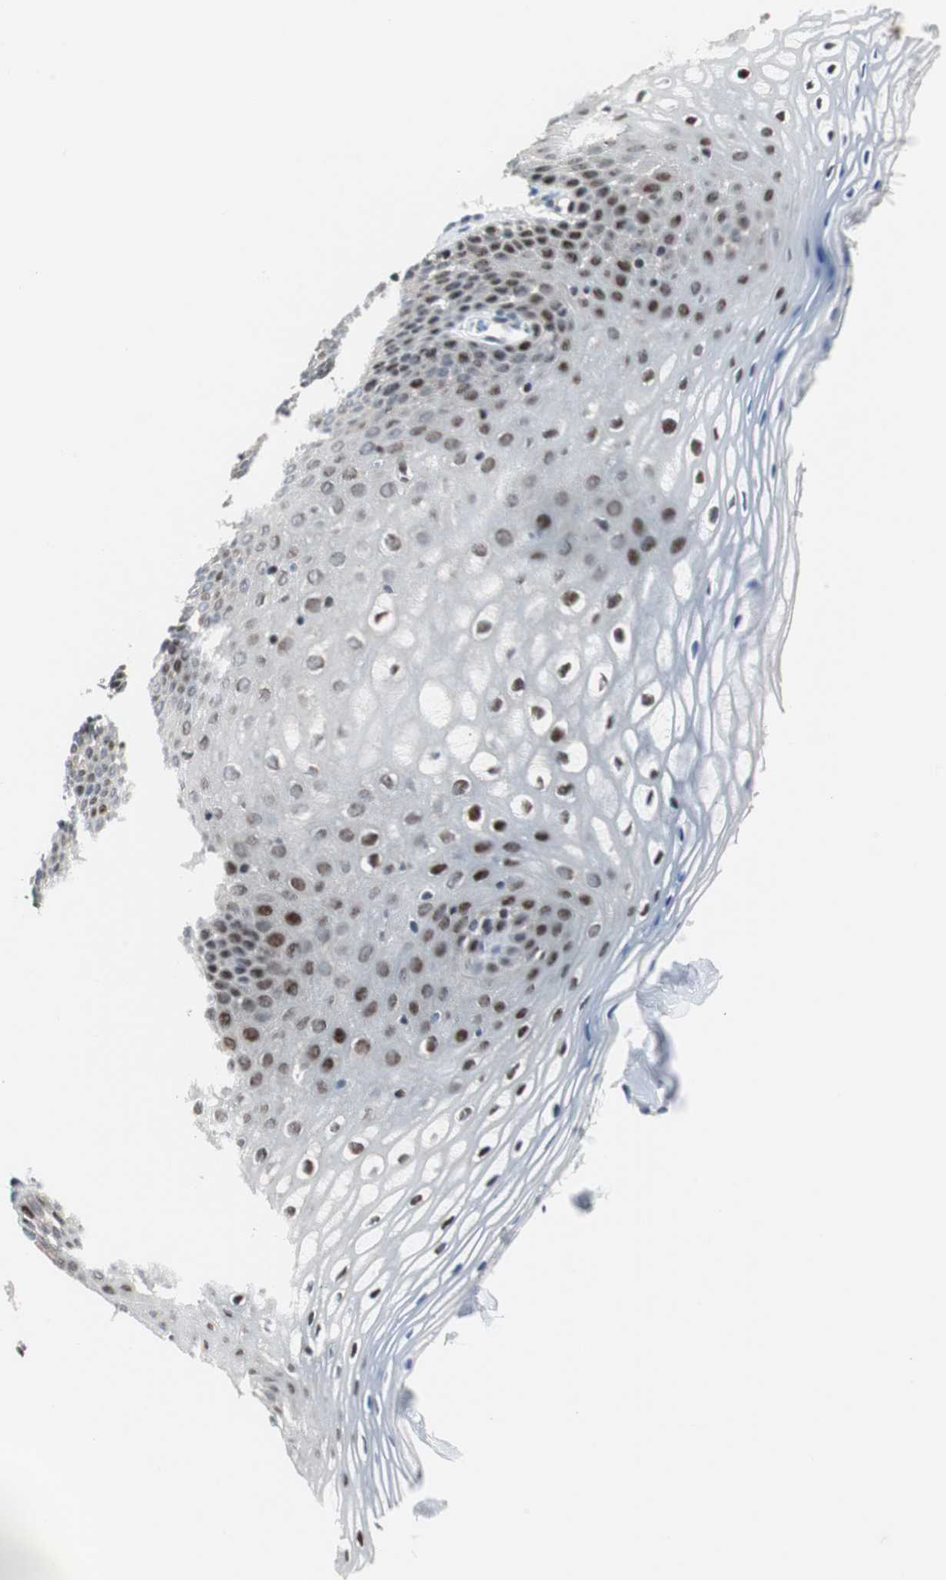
{"staining": {"intensity": "strong", "quantity": "25%-75%", "location": "nuclear"}, "tissue": "vagina", "cell_type": "Squamous epithelial cells", "image_type": "normal", "snomed": [{"axis": "morphology", "description": "Normal tissue, NOS"}, {"axis": "topography", "description": "Vagina"}], "caption": "Vagina stained with immunohistochemistry exhibits strong nuclear positivity in about 25%-75% of squamous epithelial cells.", "gene": "RAD1", "patient": {"sex": "female", "age": 55}}